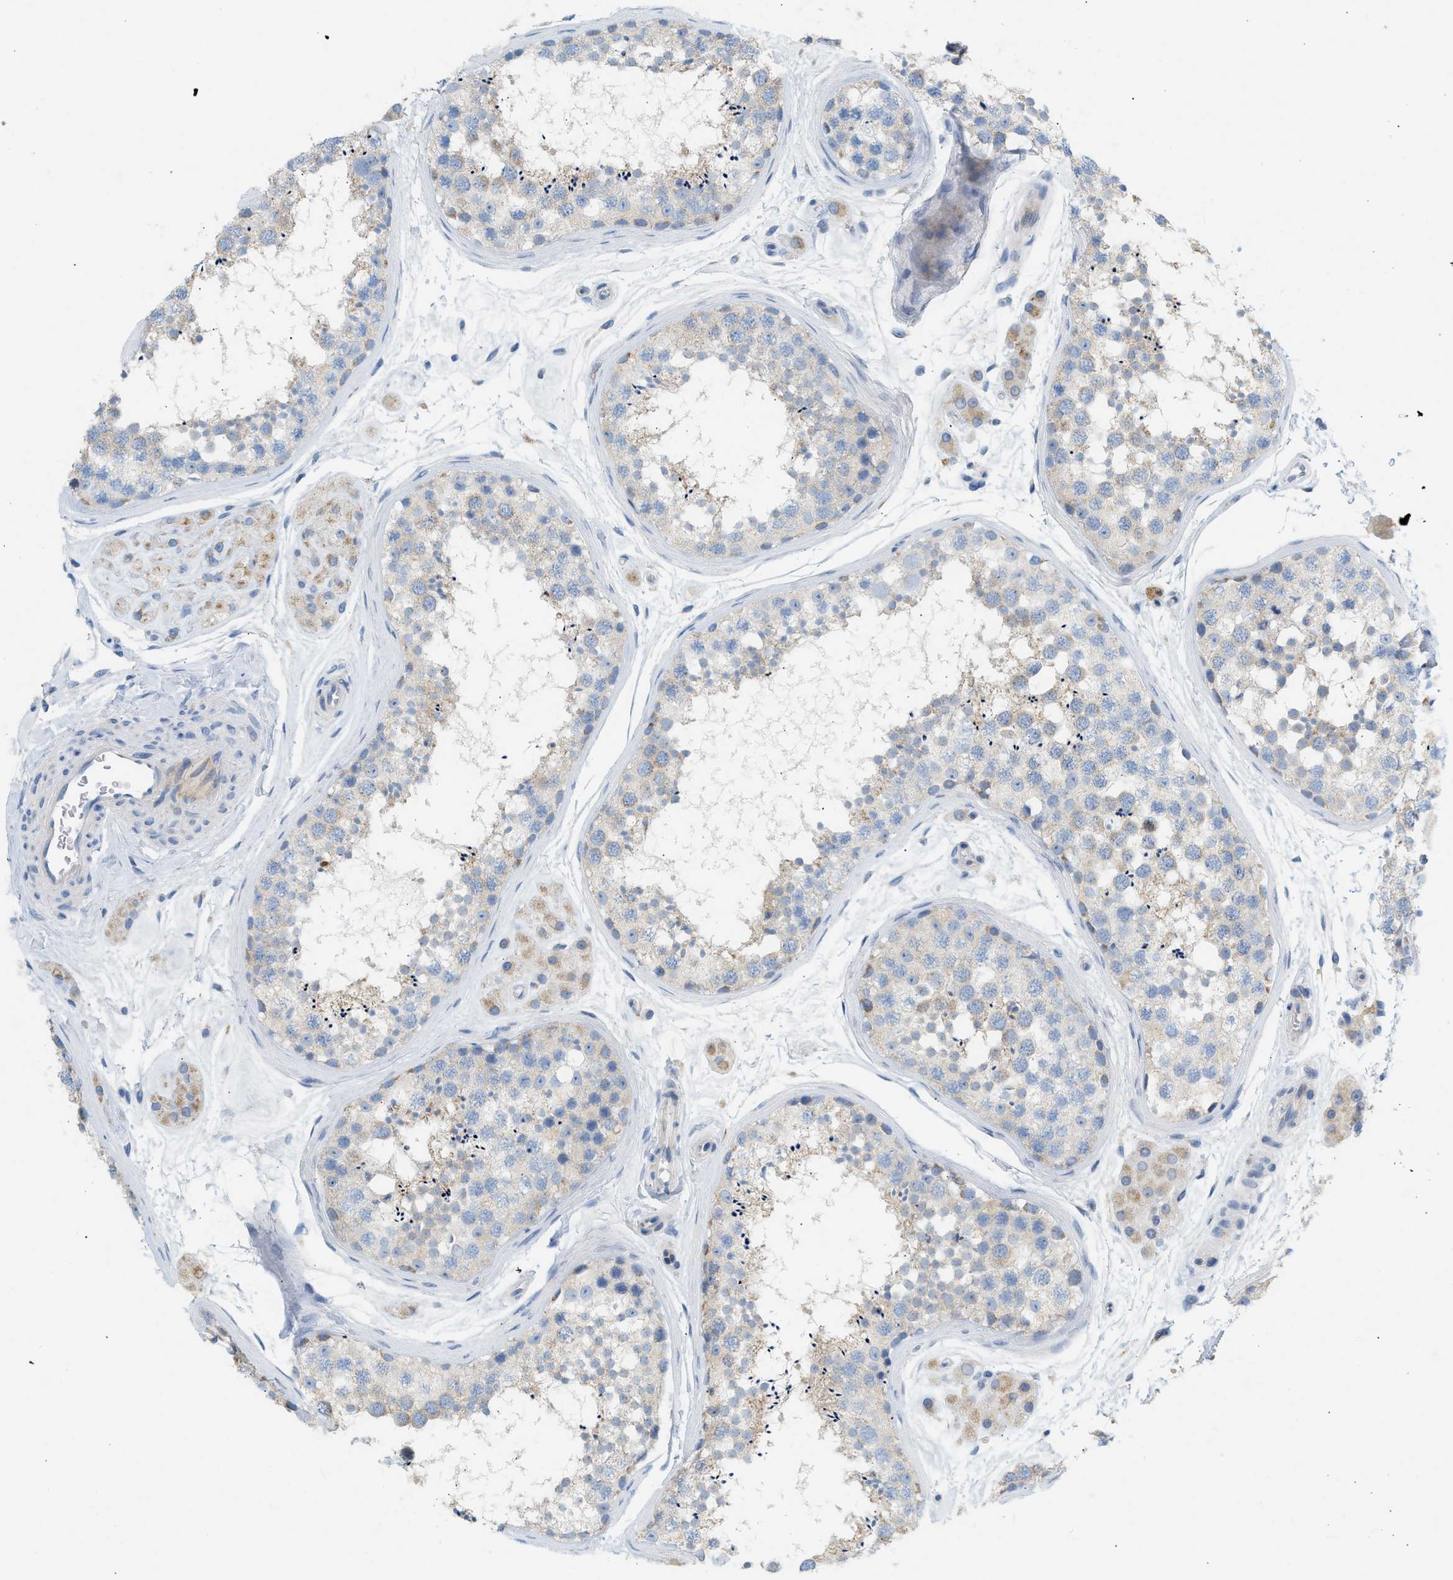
{"staining": {"intensity": "weak", "quantity": "<25%", "location": "cytoplasmic/membranous"}, "tissue": "testis", "cell_type": "Cells in seminiferous ducts", "image_type": "normal", "snomed": [{"axis": "morphology", "description": "Normal tissue, NOS"}, {"axis": "topography", "description": "Testis"}], "caption": "High power microscopy histopathology image of an IHC image of benign testis, revealing no significant positivity in cells in seminiferous ducts.", "gene": "NDUFS8", "patient": {"sex": "male", "age": 56}}